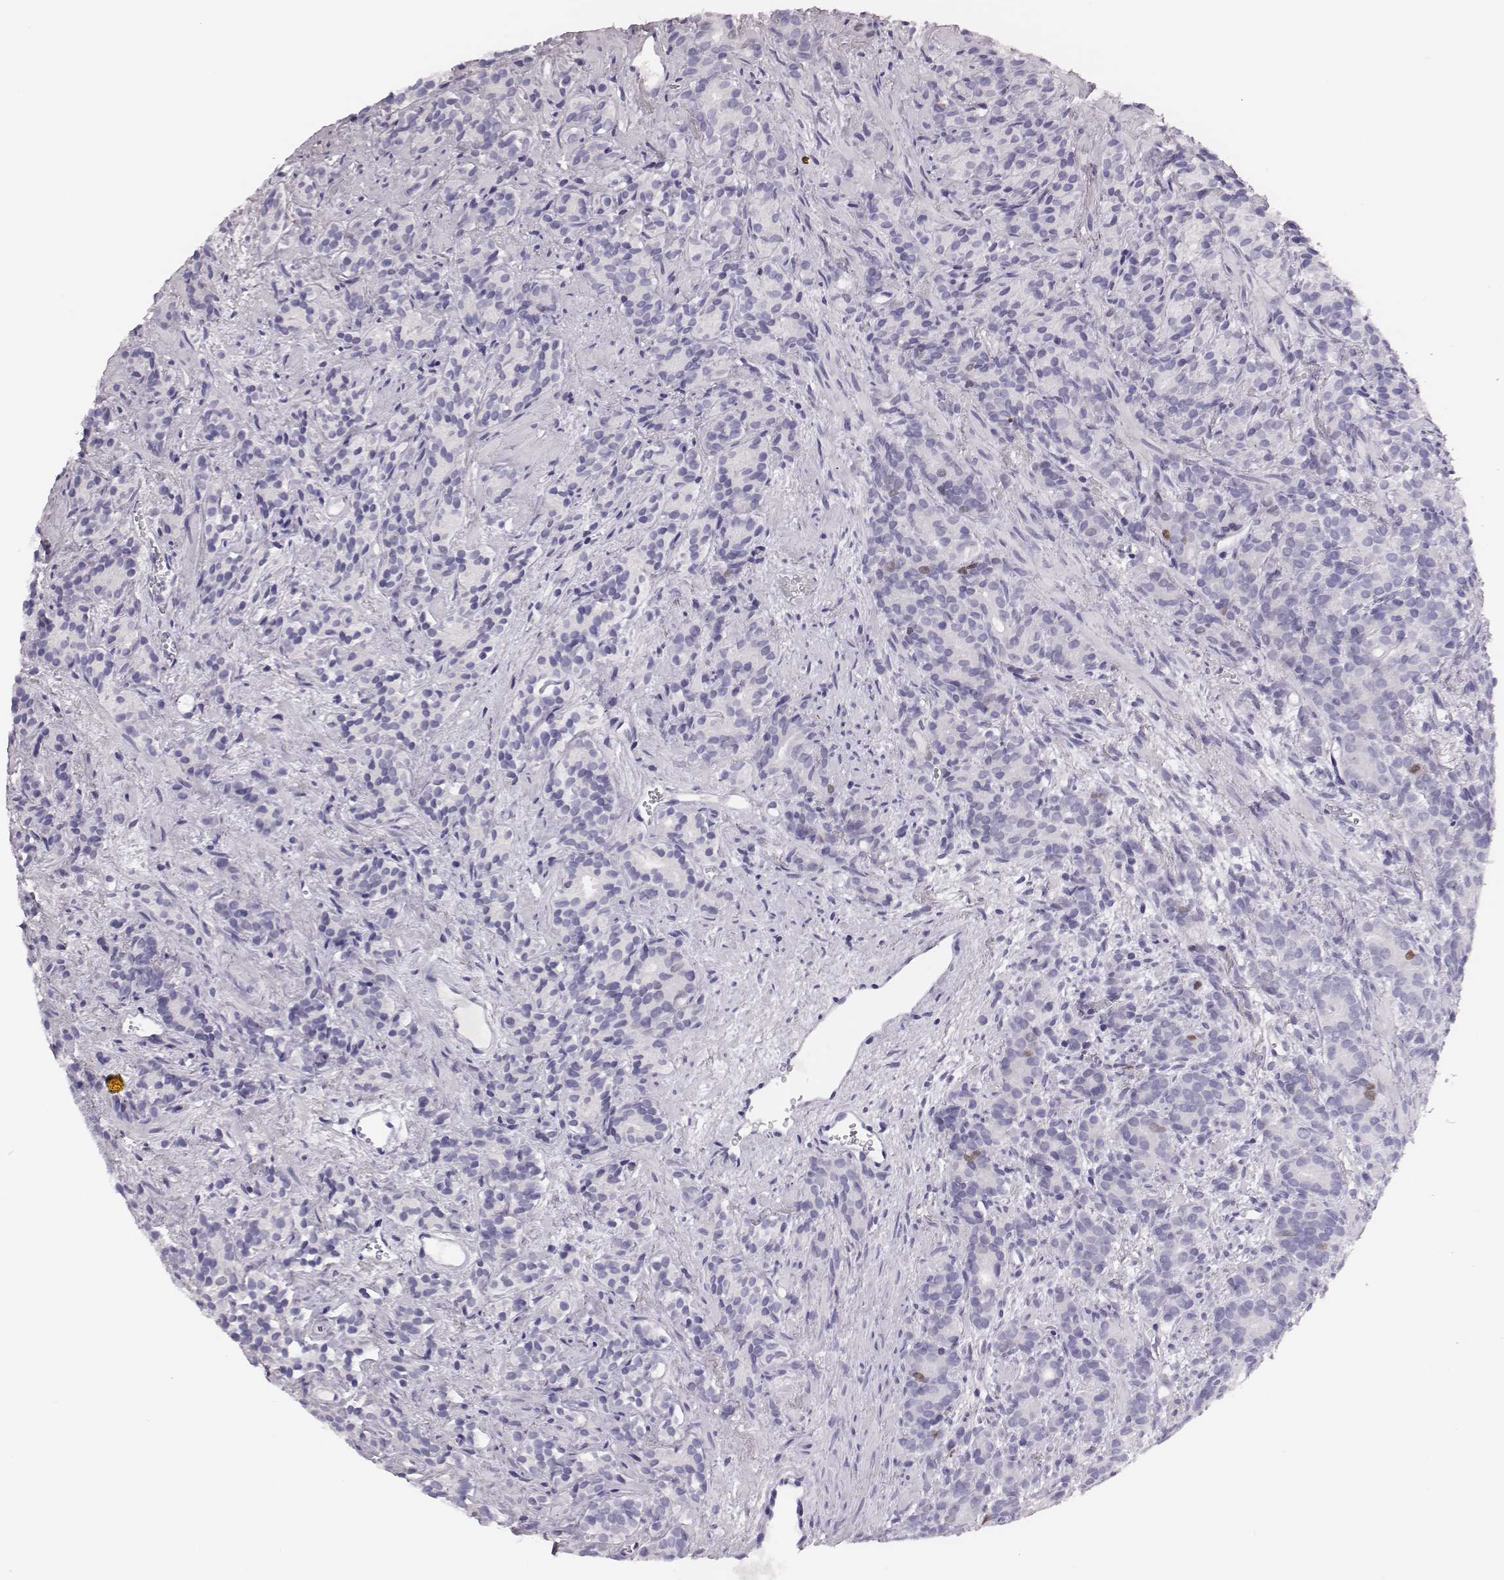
{"staining": {"intensity": "negative", "quantity": "none", "location": "none"}, "tissue": "prostate cancer", "cell_type": "Tumor cells", "image_type": "cancer", "snomed": [{"axis": "morphology", "description": "Adenocarcinoma, High grade"}, {"axis": "topography", "description": "Prostate"}], "caption": "Image shows no significant protein positivity in tumor cells of prostate cancer.", "gene": "H1-6", "patient": {"sex": "male", "age": 84}}